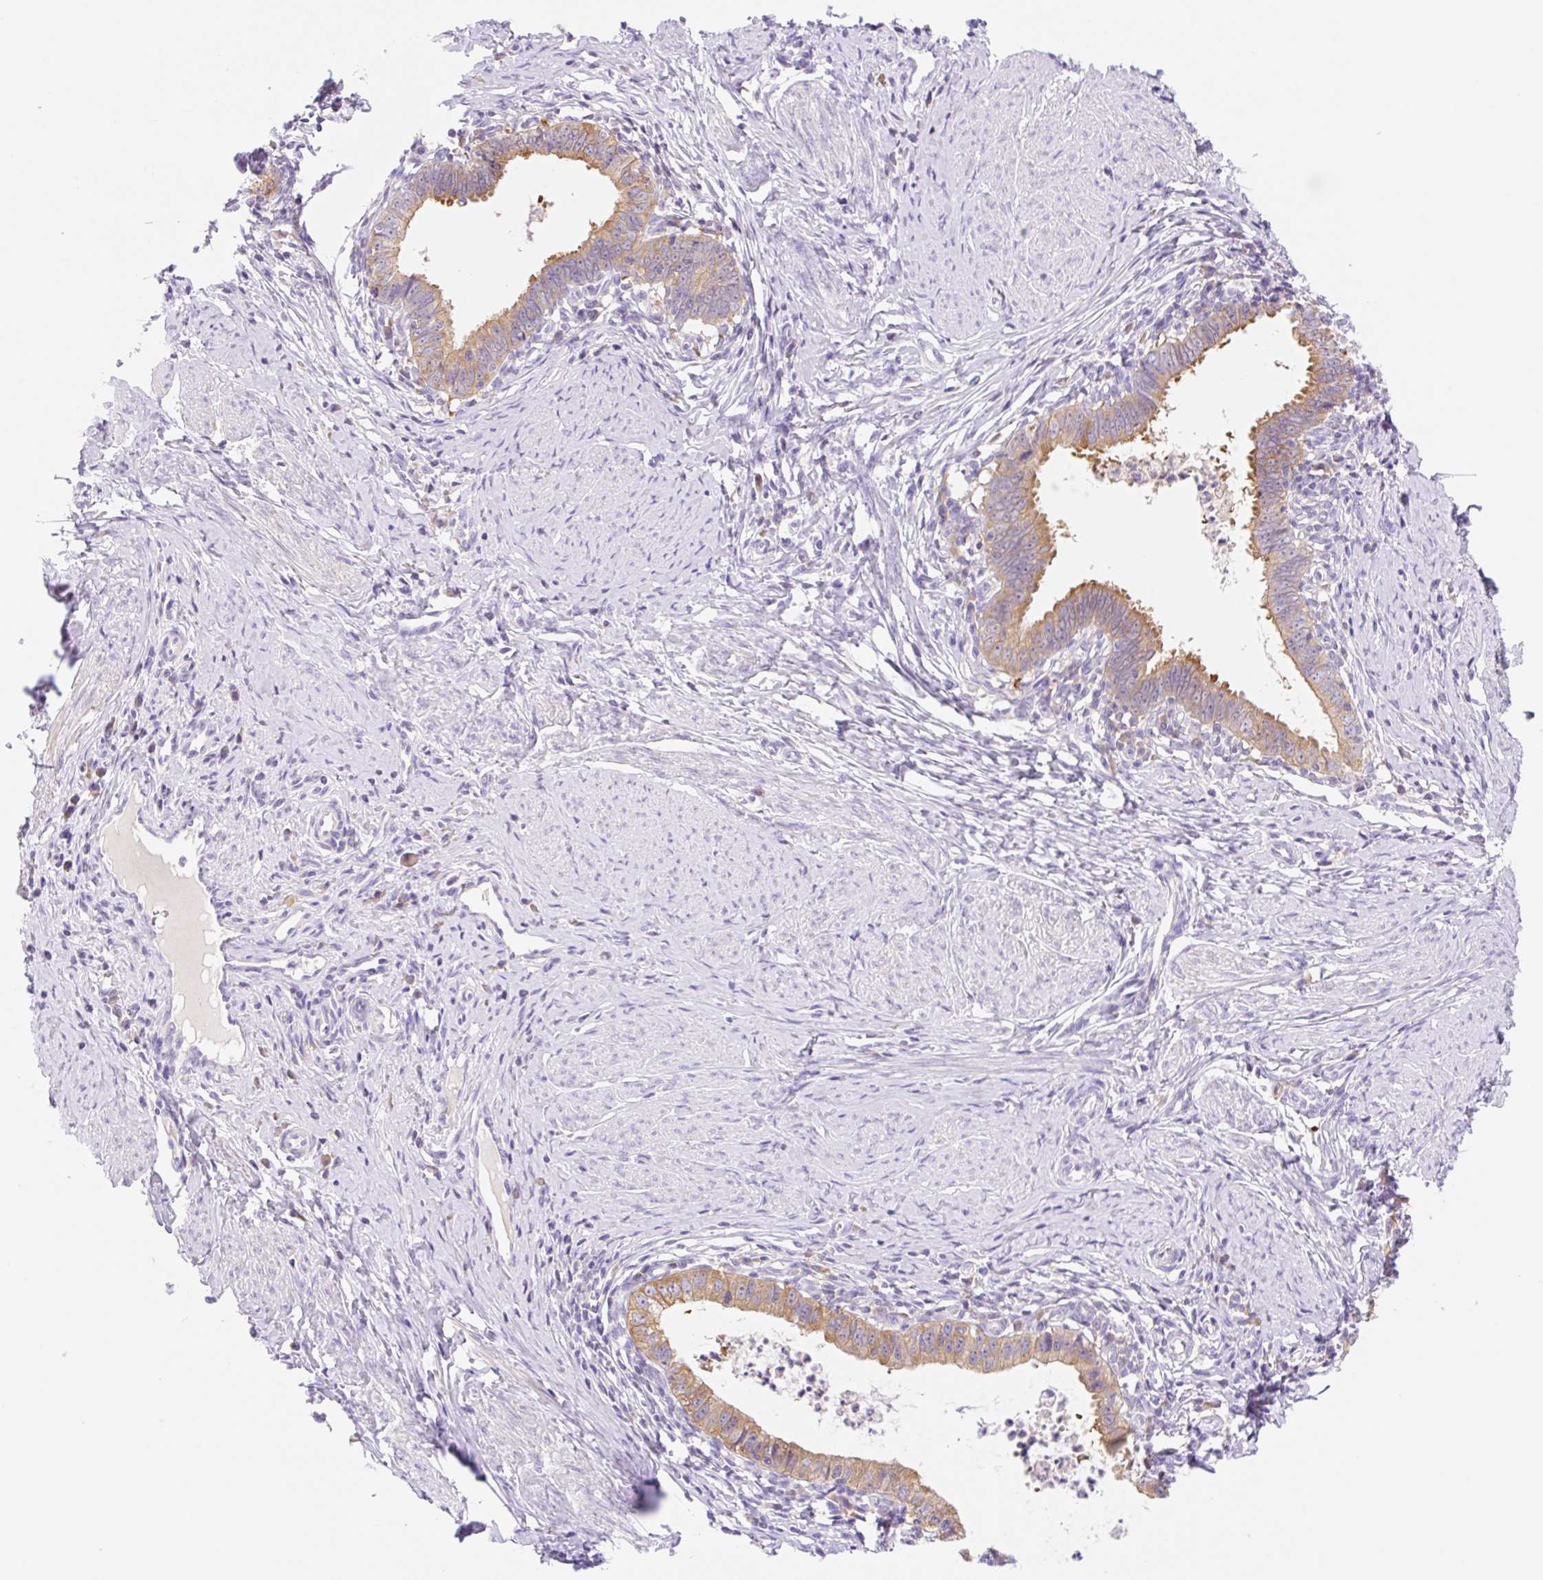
{"staining": {"intensity": "moderate", "quantity": ">75%", "location": "cytoplasmic/membranous"}, "tissue": "cervical cancer", "cell_type": "Tumor cells", "image_type": "cancer", "snomed": [{"axis": "morphology", "description": "Adenocarcinoma, NOS"}, {"axis": "topography", "description": "Cervix"}], "caption": "Immunohistochemistry histopathology image of neoplastic tissue: cervical cancer (adenocarcinoma) stained using IHC shows medium levels of moderate protein expression localized specifically in the cytoplasmic/membranous of tumor cells, appearing as a cytoplasmic/membranous brown color.", "gene": "DENND5A", "patient": {"sex": "female", "age": 36}}